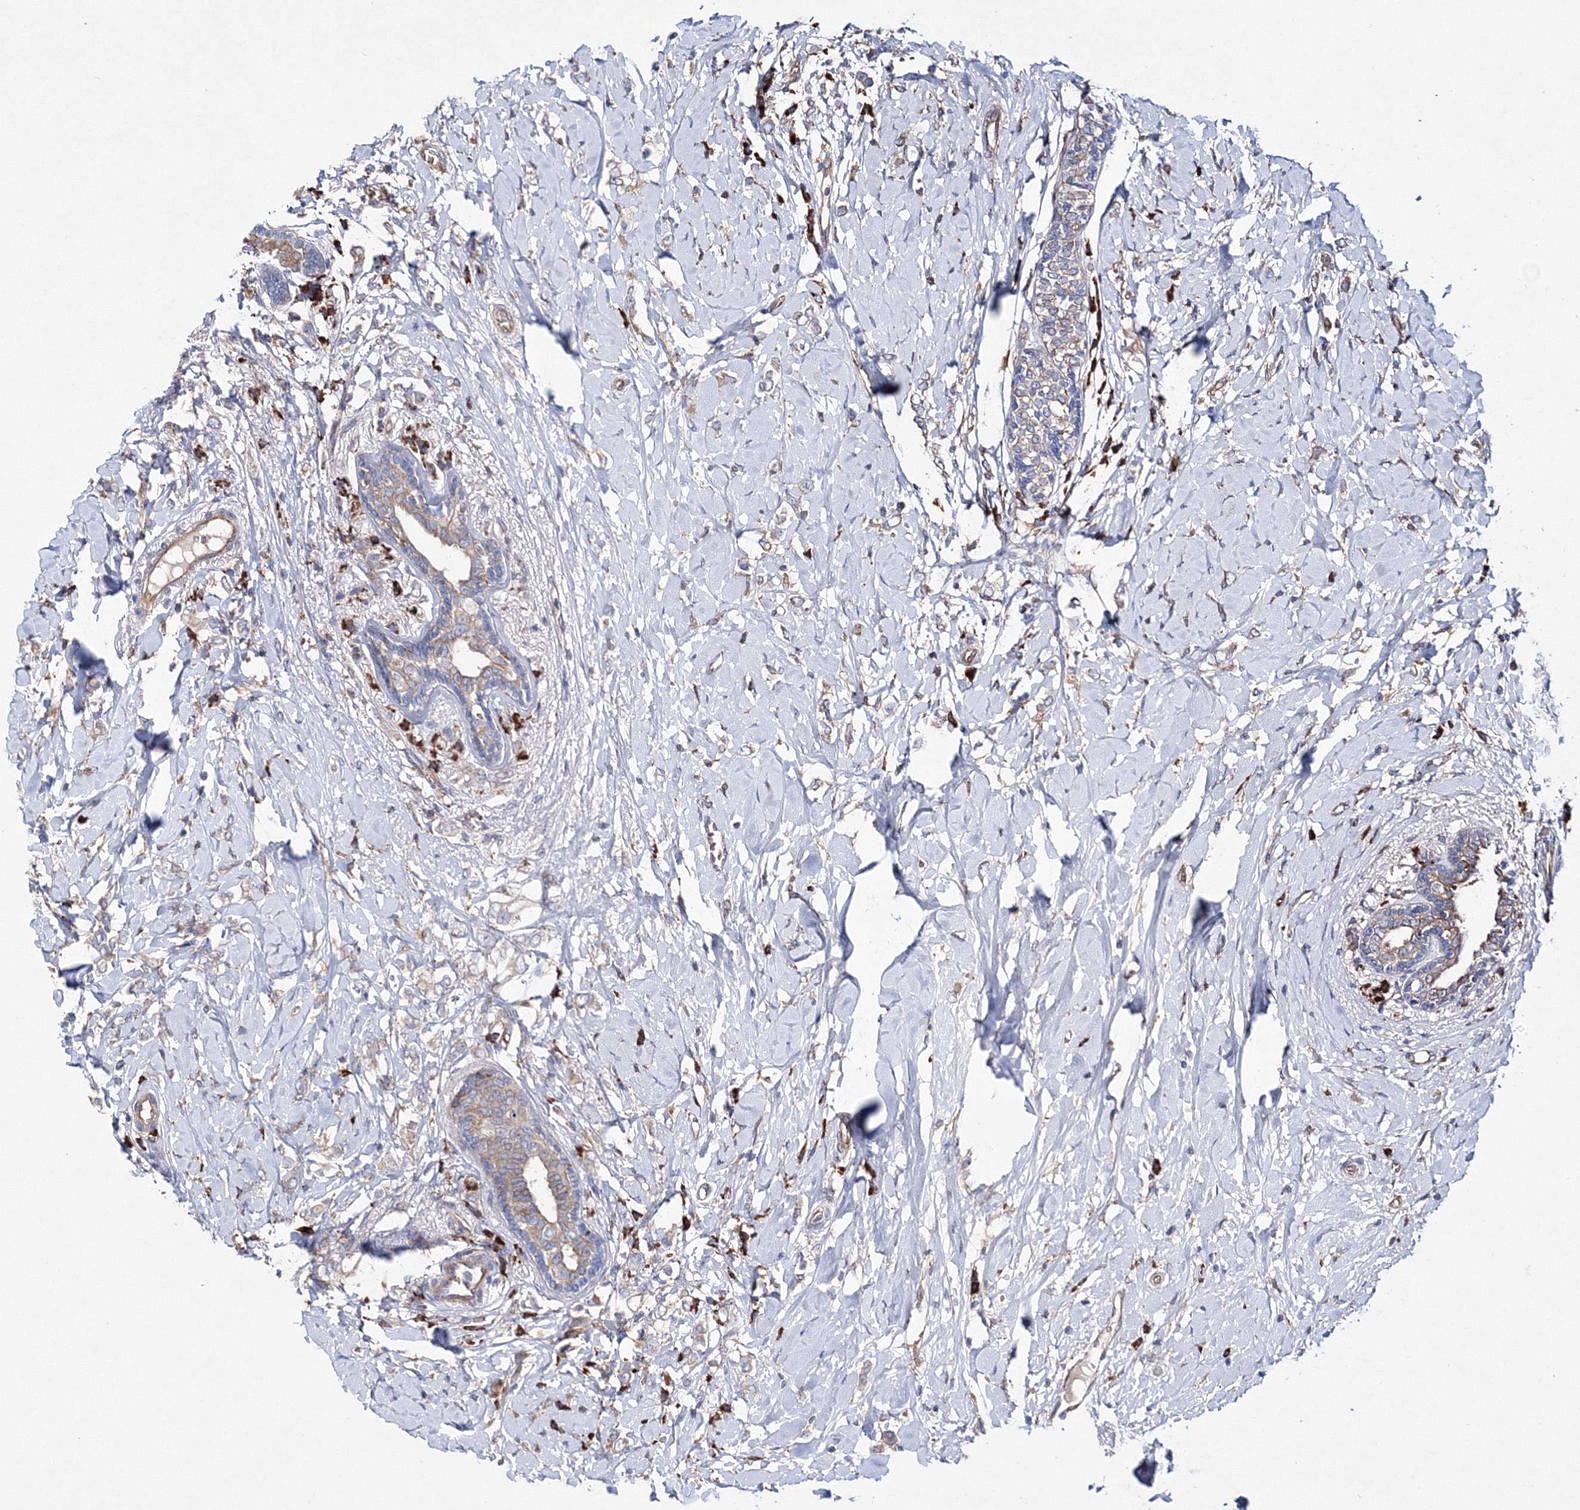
{"staining": {"intensity": "negative", "quantity": "none", "location": "none"}, "tissue": "breast cancer", "cell_type": "Tumor cells", "image_type": "cancer", "snomed": [{"axis": "morphology", "description": "Normal tissue, NOS"}, {"axis": "morphology", "description": "Lobular carcinoma"}, {"axis": "topography", "description": "Breast"}], "caption": "An image of human breast cancer (lobular carcinoma) is negative for staining in tumor cells.", "gene": "VPS8", "patient": {"sex": "female", "age": 47}}